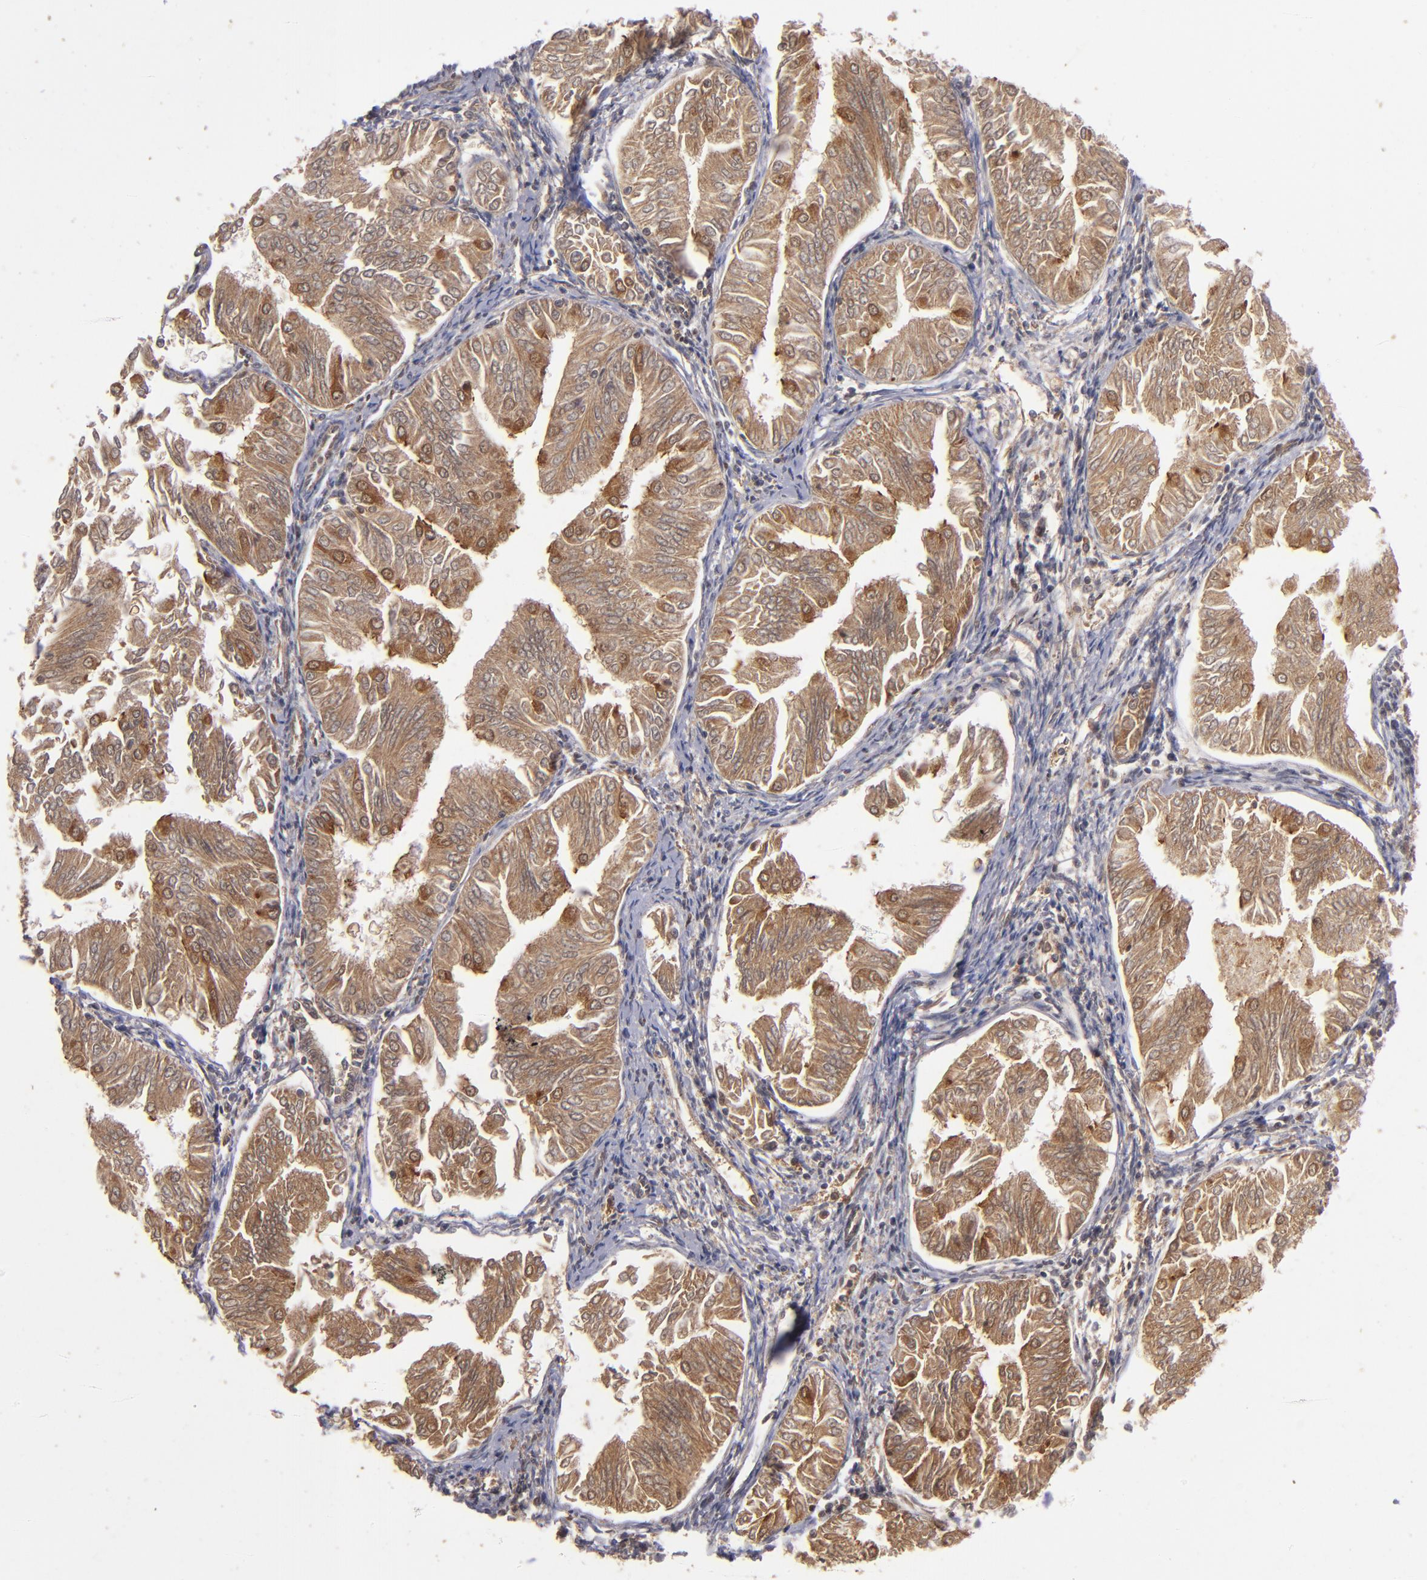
{"staining": {"intensity": "strong", "quantity": "25%-75%", "location": "cytoplasmic/membranous"}, "tissue": "endometrial cancer", "cell_type": "Tumor cells", "image_type": "cancer", "snomed": [{"axis": "morphology", "description": "Adenocarcinoma, NOS"}, {"axis": "topography", "description": "Endometrium"}], "caption": "Endometrial adenocarcinoma tissue exhibits strong cytoplasmic/membranous expression in about 25%-75% of tumor cells, visualized by immunohistochemistry. (DAB IHC, brown staining for protein, blue staining for nuclei).", "gene": "BDKRB1", "patient": {"sex": "female", "age": 53}}